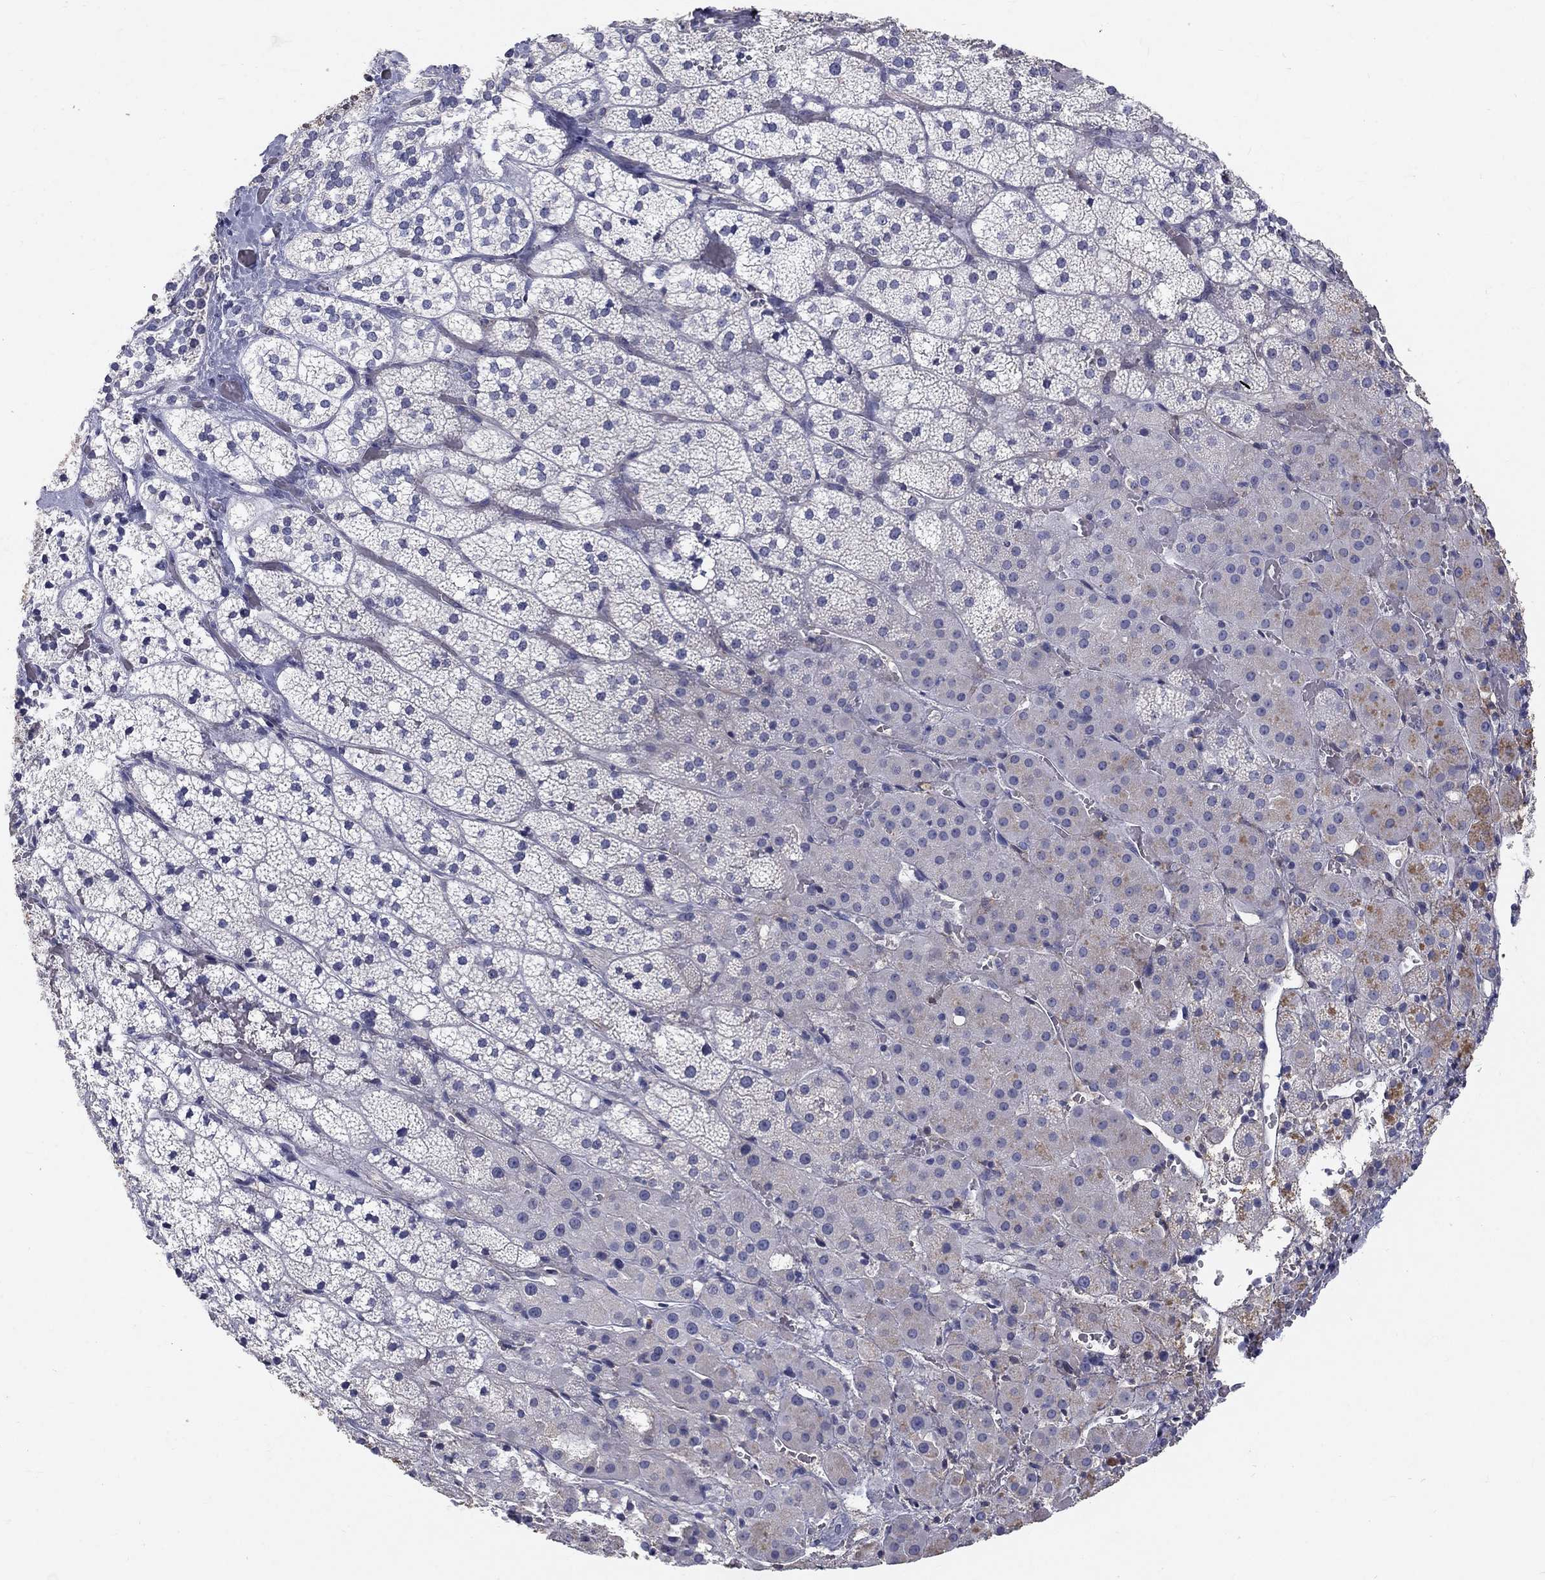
{"staining": {"intensity": "moderate", "quantity": "<25%", "location": "cytoplasmic/membranous"}, "tissue": "adrenal gland", "cell_type": "Glandular cells", "image_type": "normal", "snomed": [{"axis": "morphology", "description": "Normal tissue, NOS"}, {"axis": "topography", "description": "Adrenal gland"}], "caption": "Protein staining by immunohistochemistry (IHC) exhibits moderate cytoplasmic/membranous expression in about <25% of glandular cells in normal adrenal gland.", "gene": "PTH1R", "patient": {"sex": "male", "age": 53}}